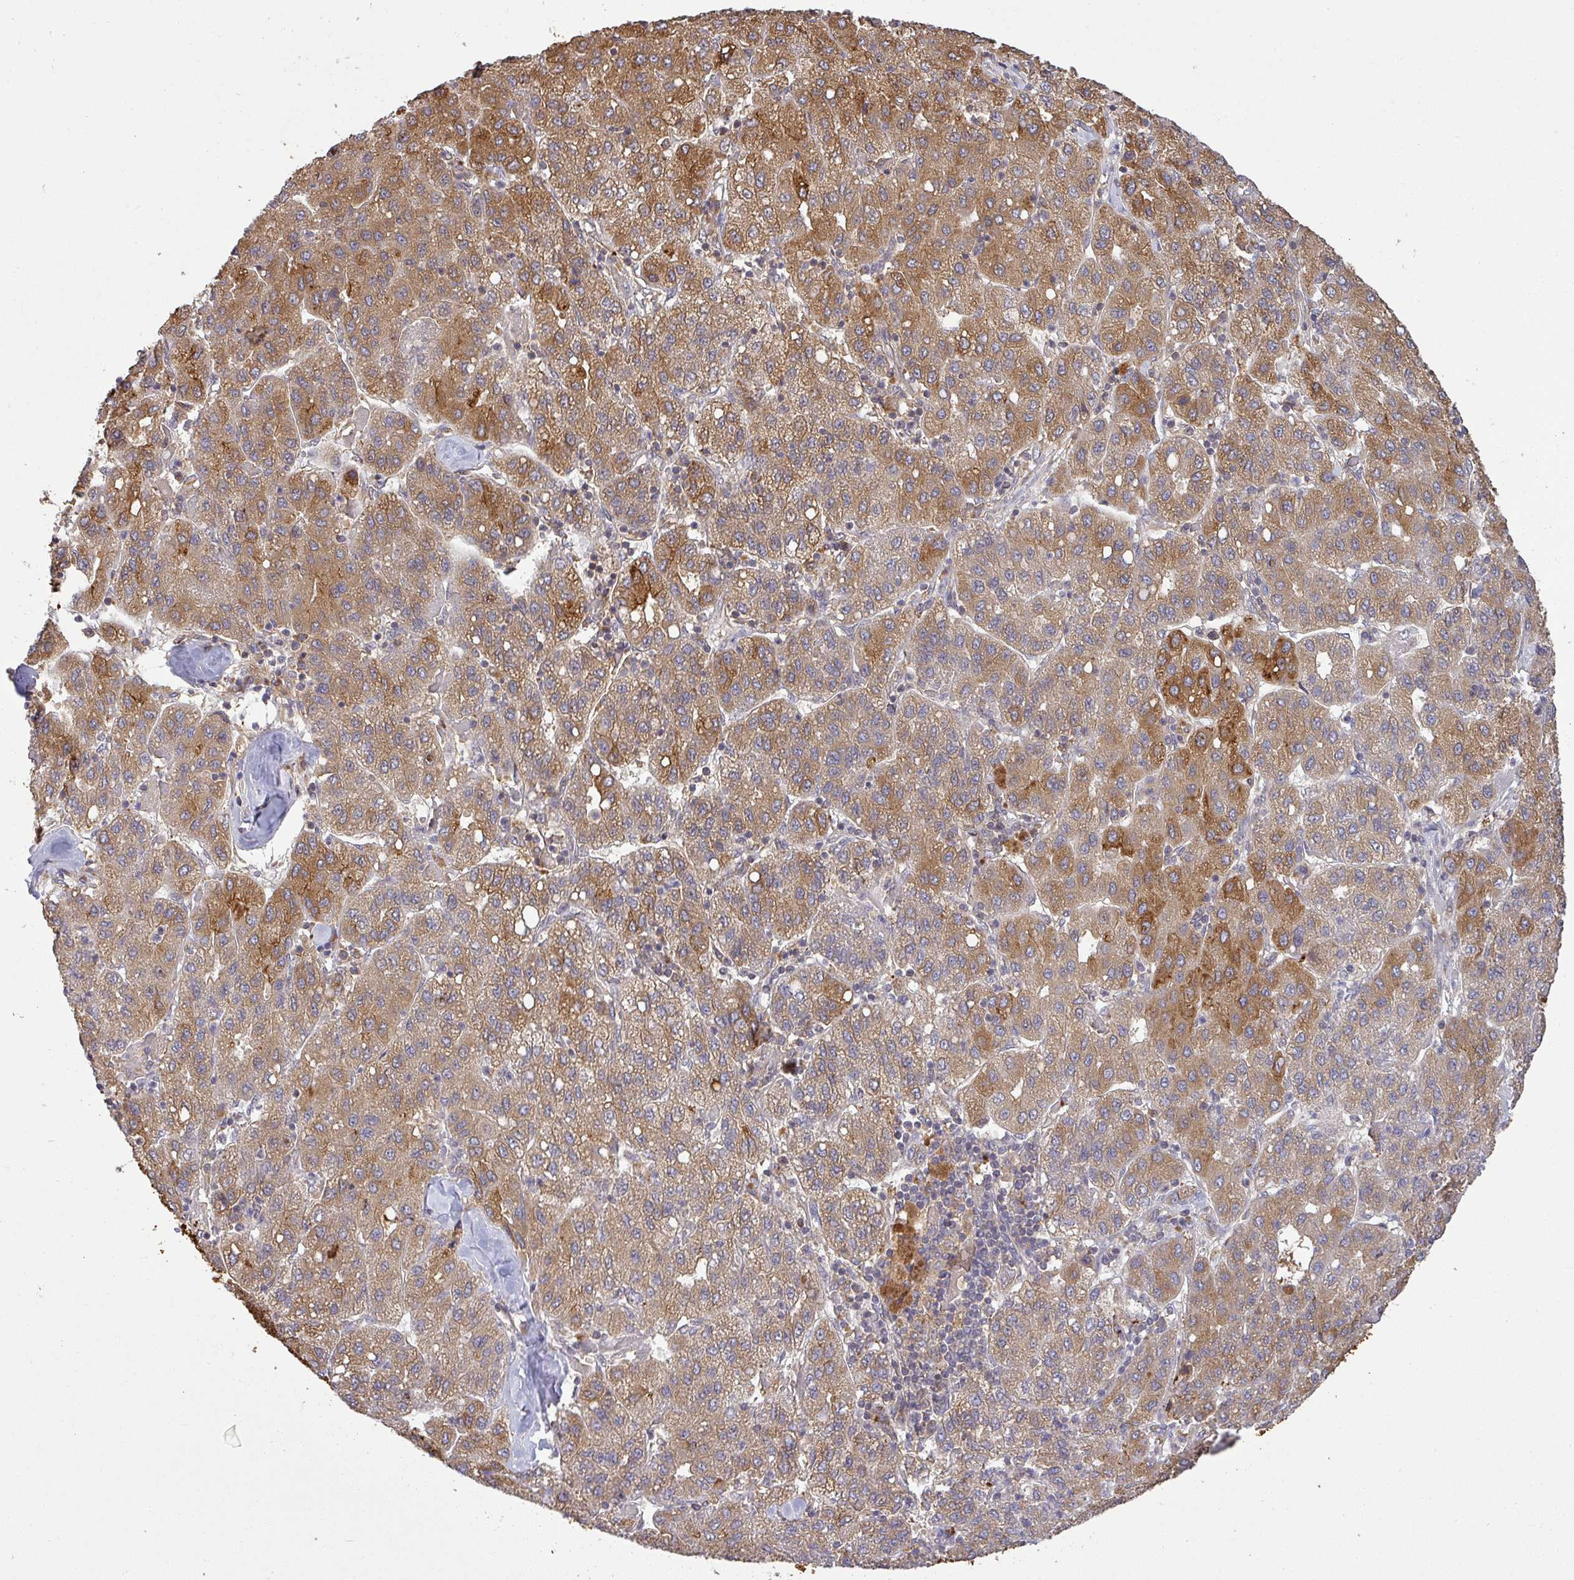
{"staining": {"intensity": "strong", "quantity": ">75%", "location": "cytoplasmic/membranous"}, "tissue": "liver cancer", "cell_type": "Tumor cells", "image_type": "cancer", "snomed": [{"axis": "morphology", "description": "Carcinoma, Hepatocellular, NOS"}, {"axis": "topography", "description": "Liver"}], "caption": "Tumor cells demonstrate strong cytoplasmic/membranous staining in about >75% of cells in liver hepatocellular carcinoma. (DAB IHC, brown staining for protein, blue staining for nuclei).", "gene": "CCDC121", "patient": {"sex": "male", "age": 65}}